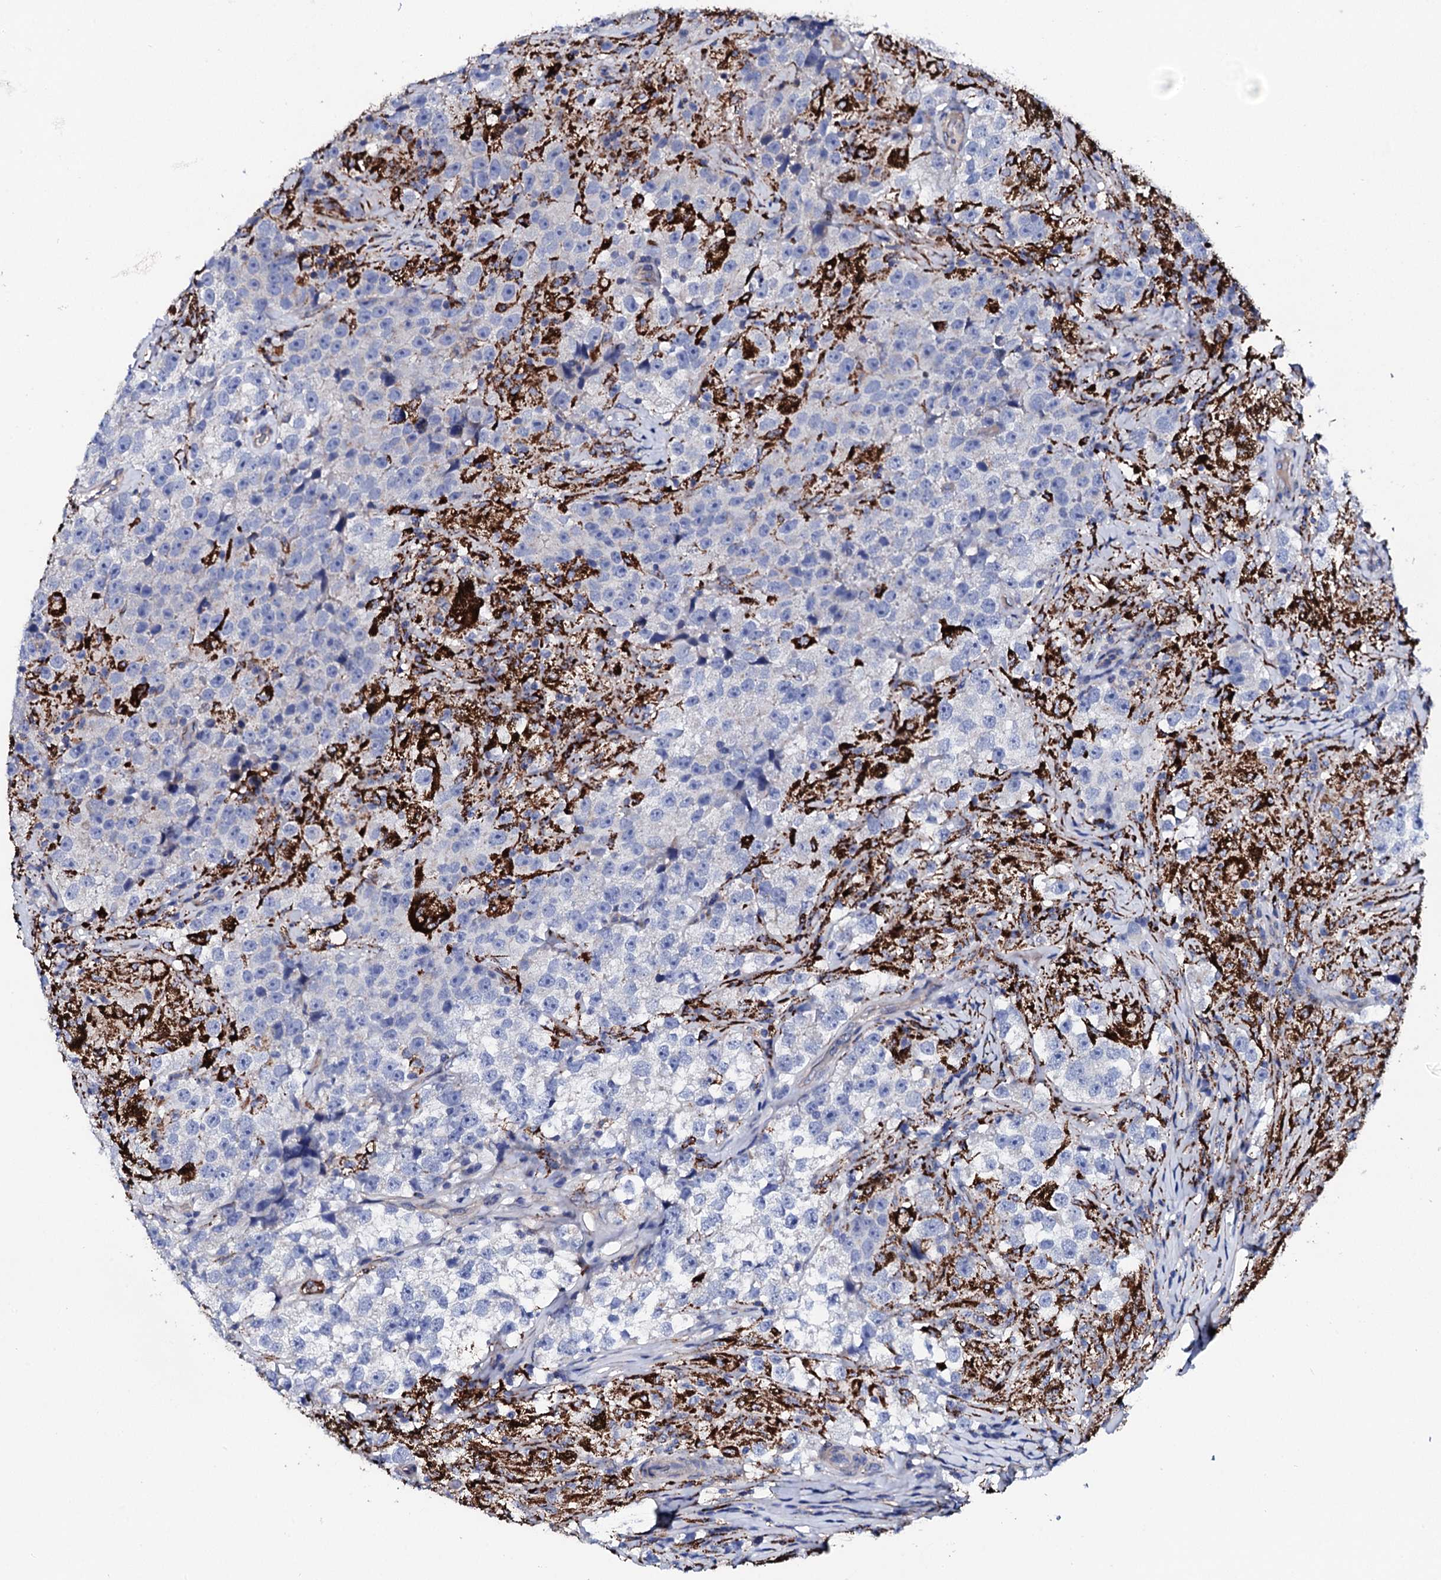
{"staining": {"intensity": "negative", "quantity": "none", "location": "none"}, "tissue": "testis cancer", "cell_type": "Tumor cells", "image_type": "cancer", "snomed": [{"axis": "morphology", "description": "Seminoma, NOS"}, {"axis": "topography", "description": "Testis"}], "caption": "High power microscopy micrograph of an IHC image of seminoma (testis), revealing no significant expression in tumor cells.", "gene": "KLHL32", "patient": {"sex": "male", "age": 46}}